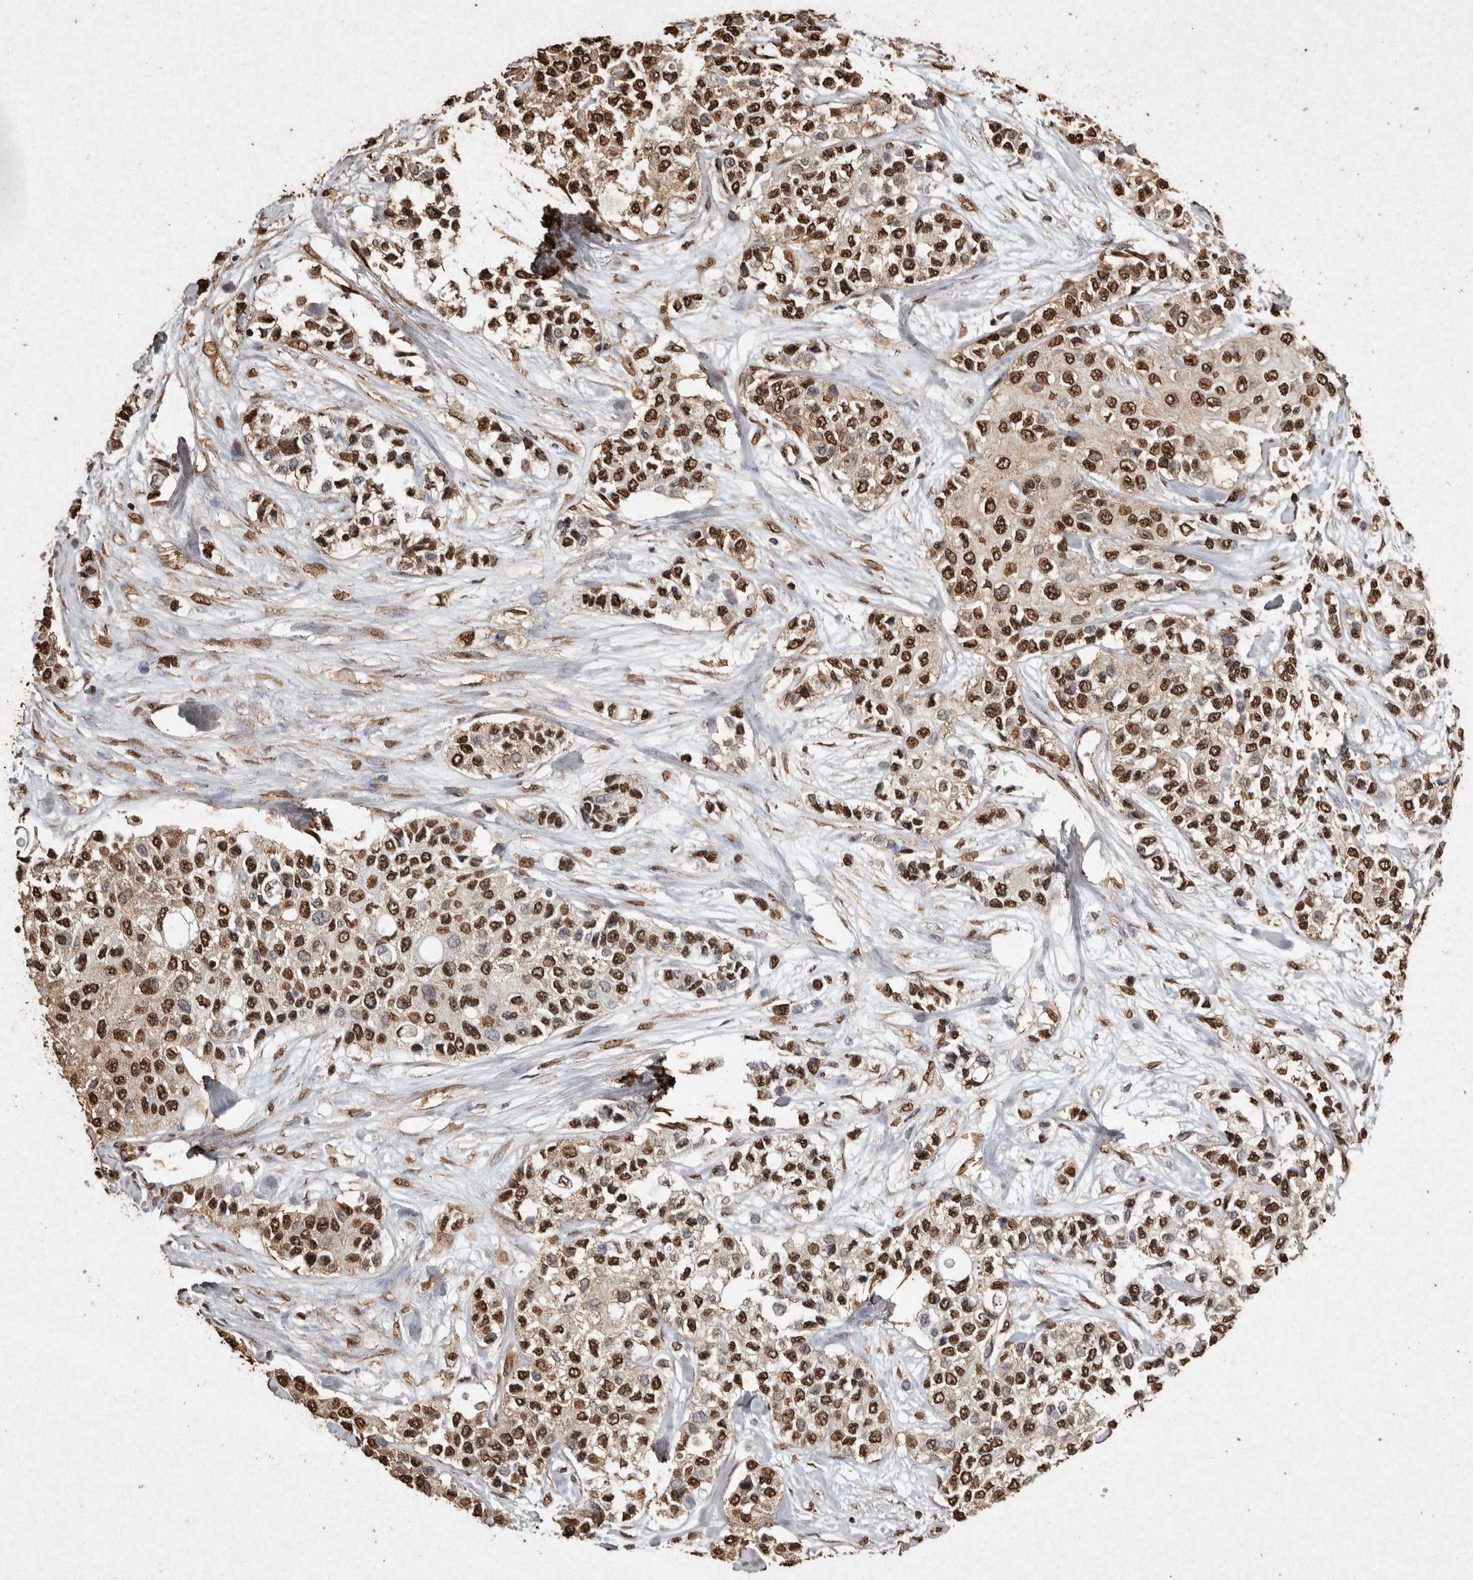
{"staining": {"intensity": "strong", "quantity": ">75%", "location": "nuclear"}, "tissue": "urothelial cancer", "cell_type": "Tumor cells", "image_type": "cancer", "snomed": [{"axis": "morphology", "description": "Urothelial carcinoma, High grade"}, {"axis": "topography", "description": "Urinary bladder"}], "caption": "Immunohistochemistry staining of high-grade urothelial carcinoma, which demonstrates high levels of strong nuclear expression in approximately >75% of tumor cells indicating strong nuclear protein positivity. The staining was performed using DAB (brown) for protein detection and nuclei were counterstained in hematoxylin (blue).", "gene": "FSTL3", "patient": {"sex": "female", "age": 56}}